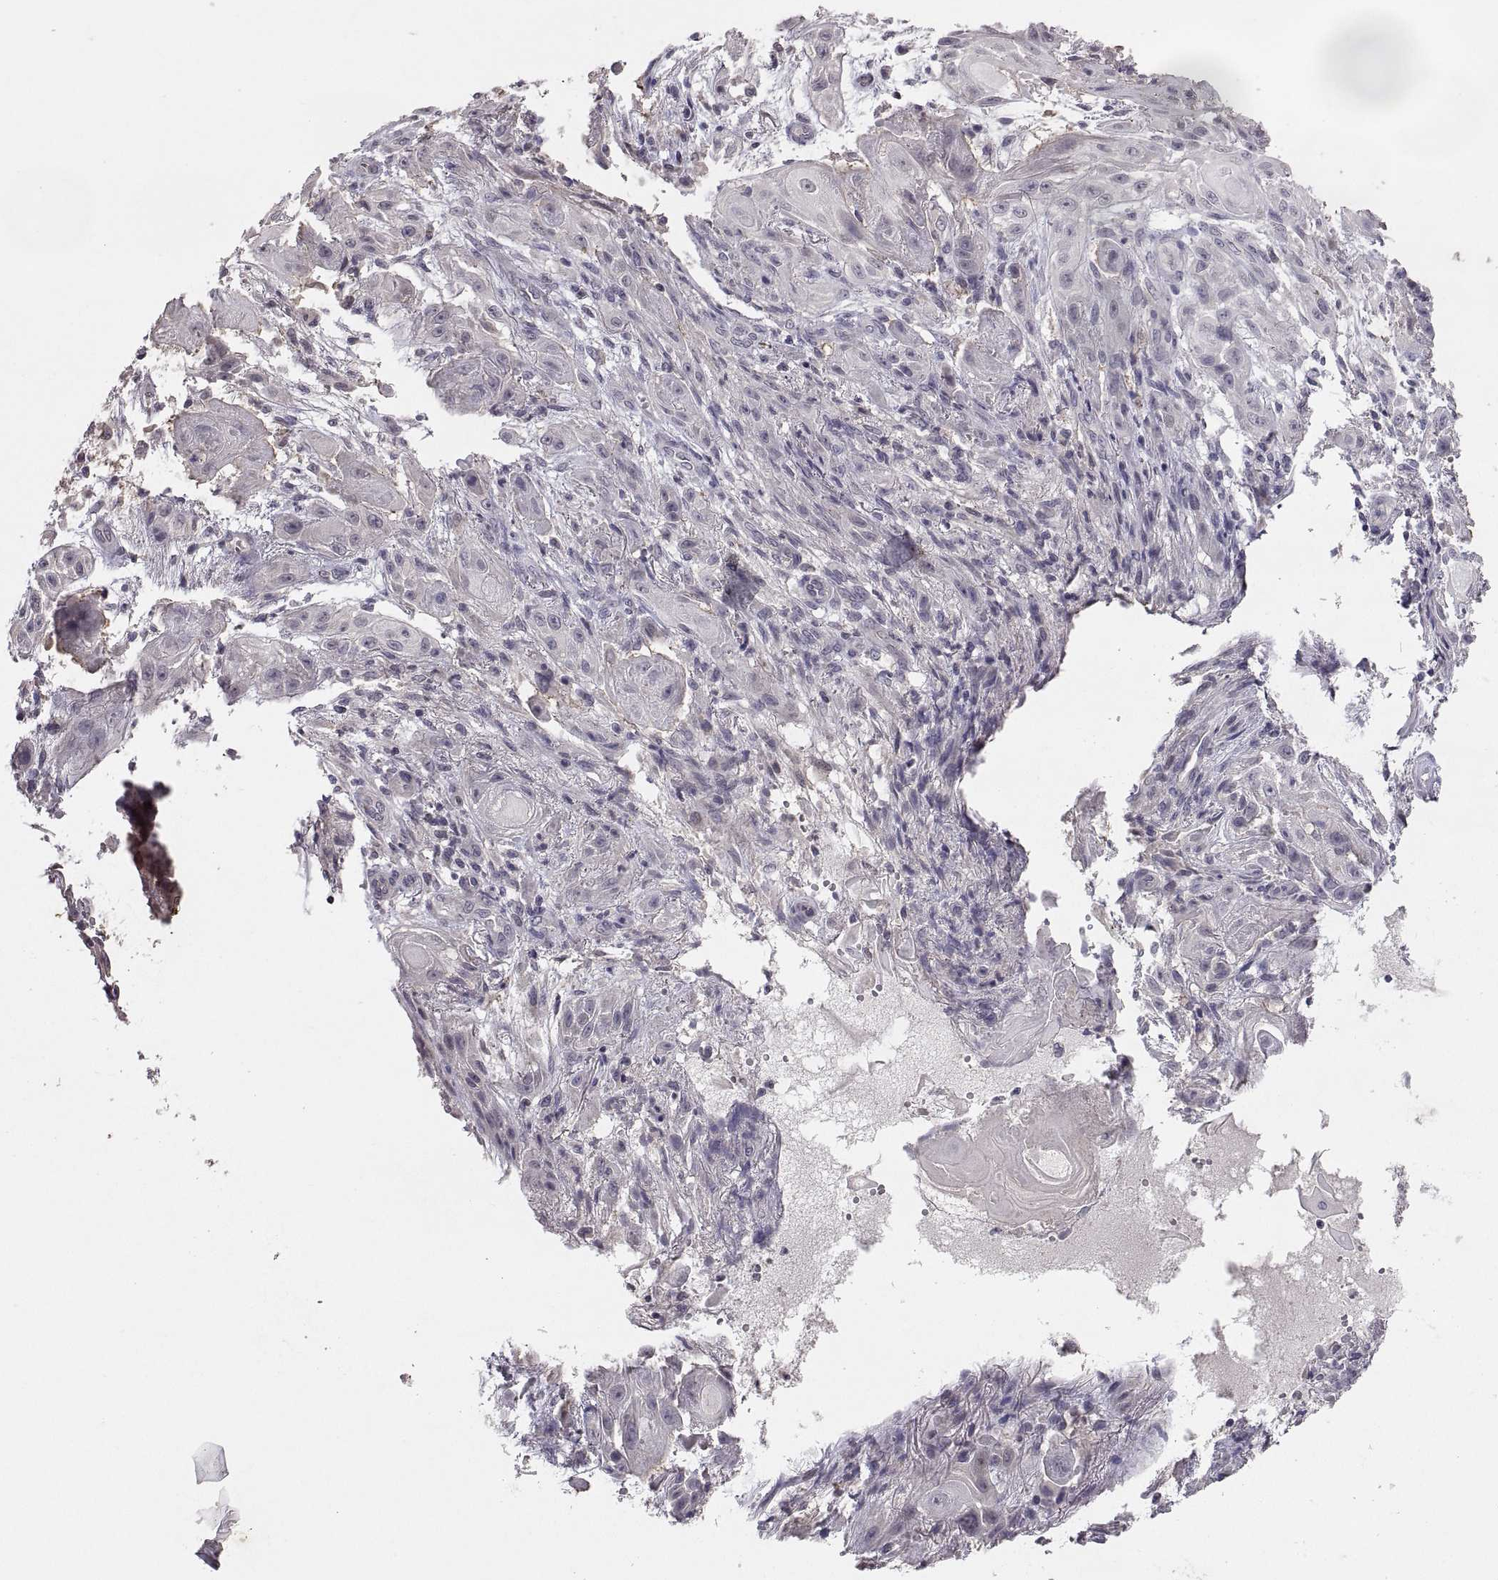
{"staining": {"intensity": "negative", "quantity": "none", "location": "none"}, "tissue": "skin cancer", "cell_type": "Tumor cells", "image_type": "cancer", "snomed": [{"axis": "morphology", "description": "Squamous cell carcinoma, NOS"}, {"axis": "topography", "description": "Skin"}], "caption": "Squamous cell carcinoma (skin) stained for a protein using immunohistochemistry (IHC) shows no staining tumor cells.", "gene": "PAX2", "patient": {"sex": "male", "age": 62}}